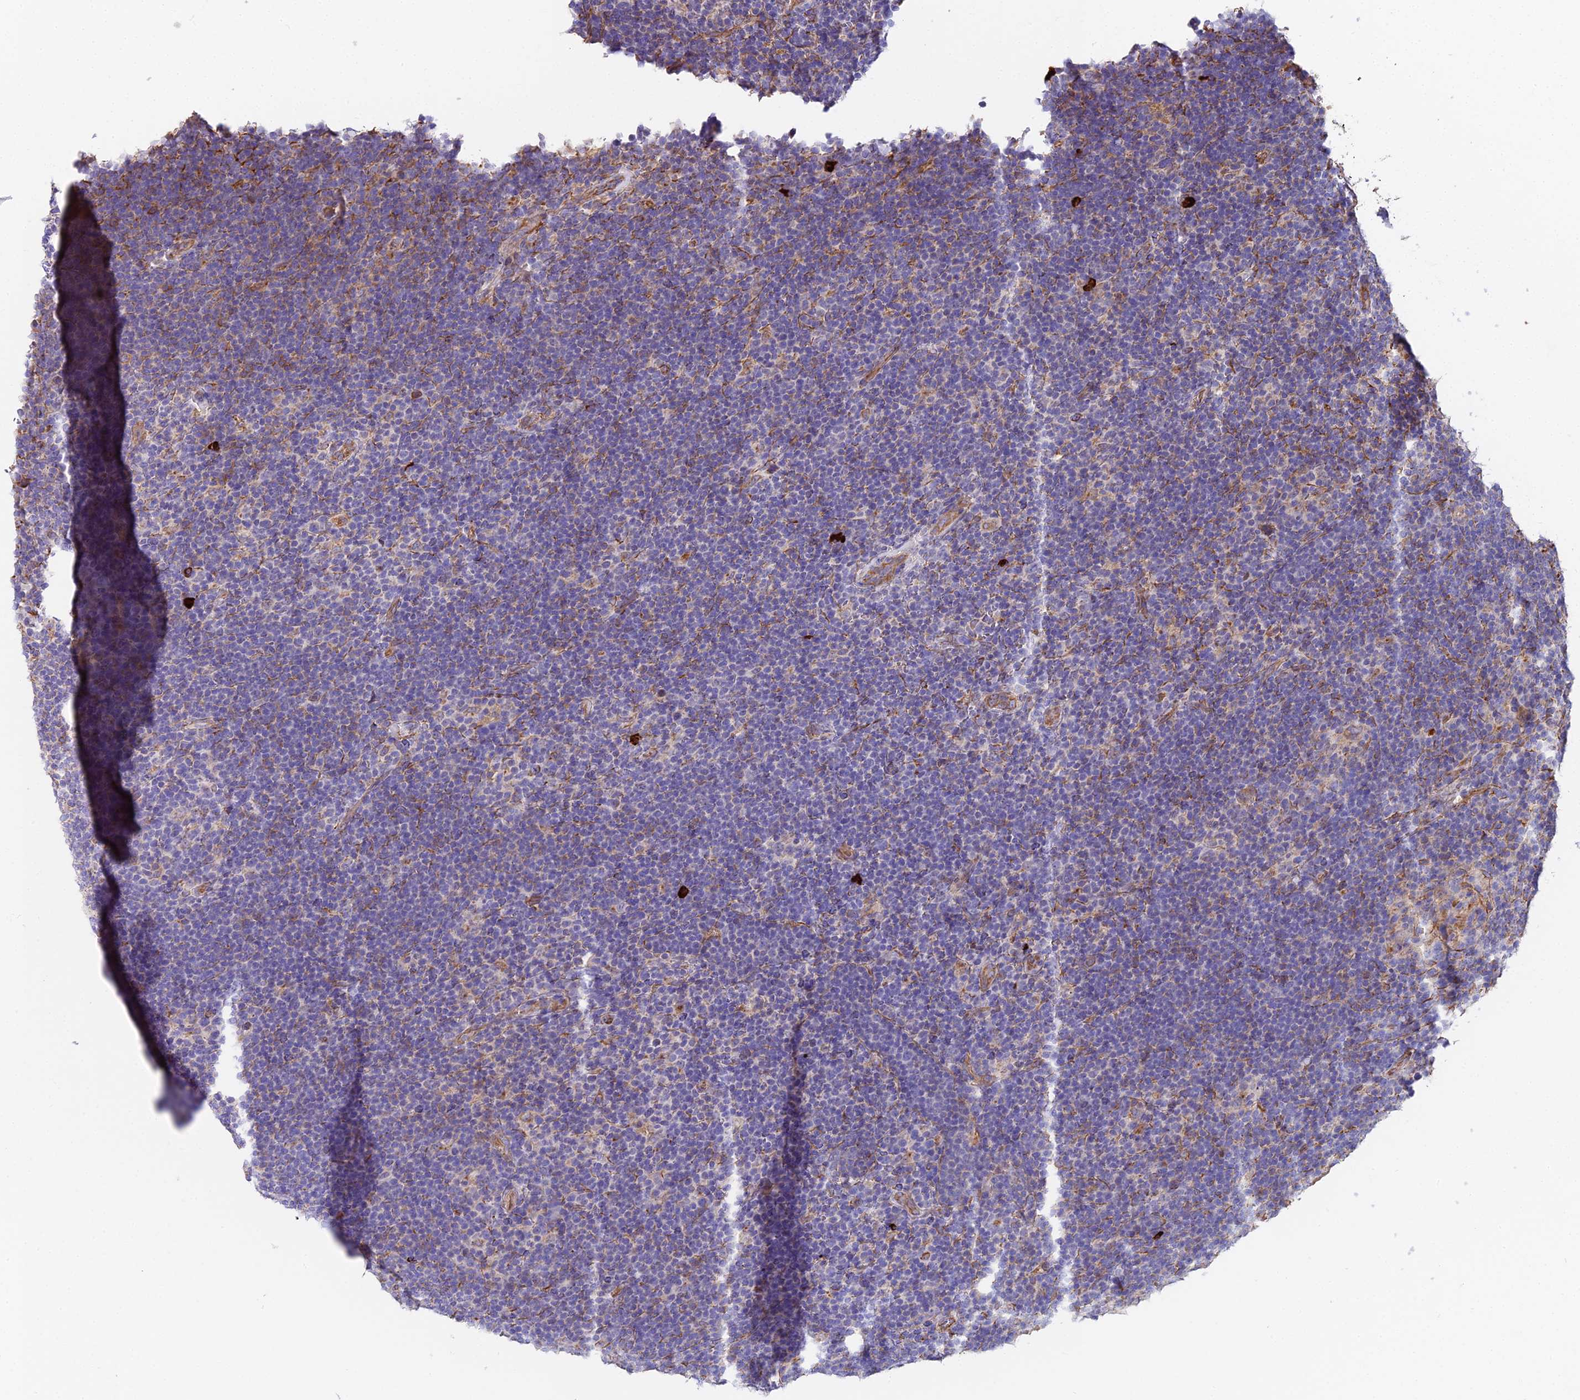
{"staining": {"intensity": "weak", "quantity": "<25%", "location": "cytoplasmic/membranous"}, "tissue": "lymphoma", "cell_type": "Tumor cells", "image_type": "cancer", "snomed": [{"axis": "morphology", "description": "Hodgkin's disease, NOS"}, {"axis": "topography", "description": "Lymph node"}], "caption": "DAB (3,3'-diaminobenzidine) immunohistochemical staining of human Hodgkin's disease displays no significant staining in tumor cells.", "gene": "BEX4", "patient": {"sex": "female", "age": 57}}